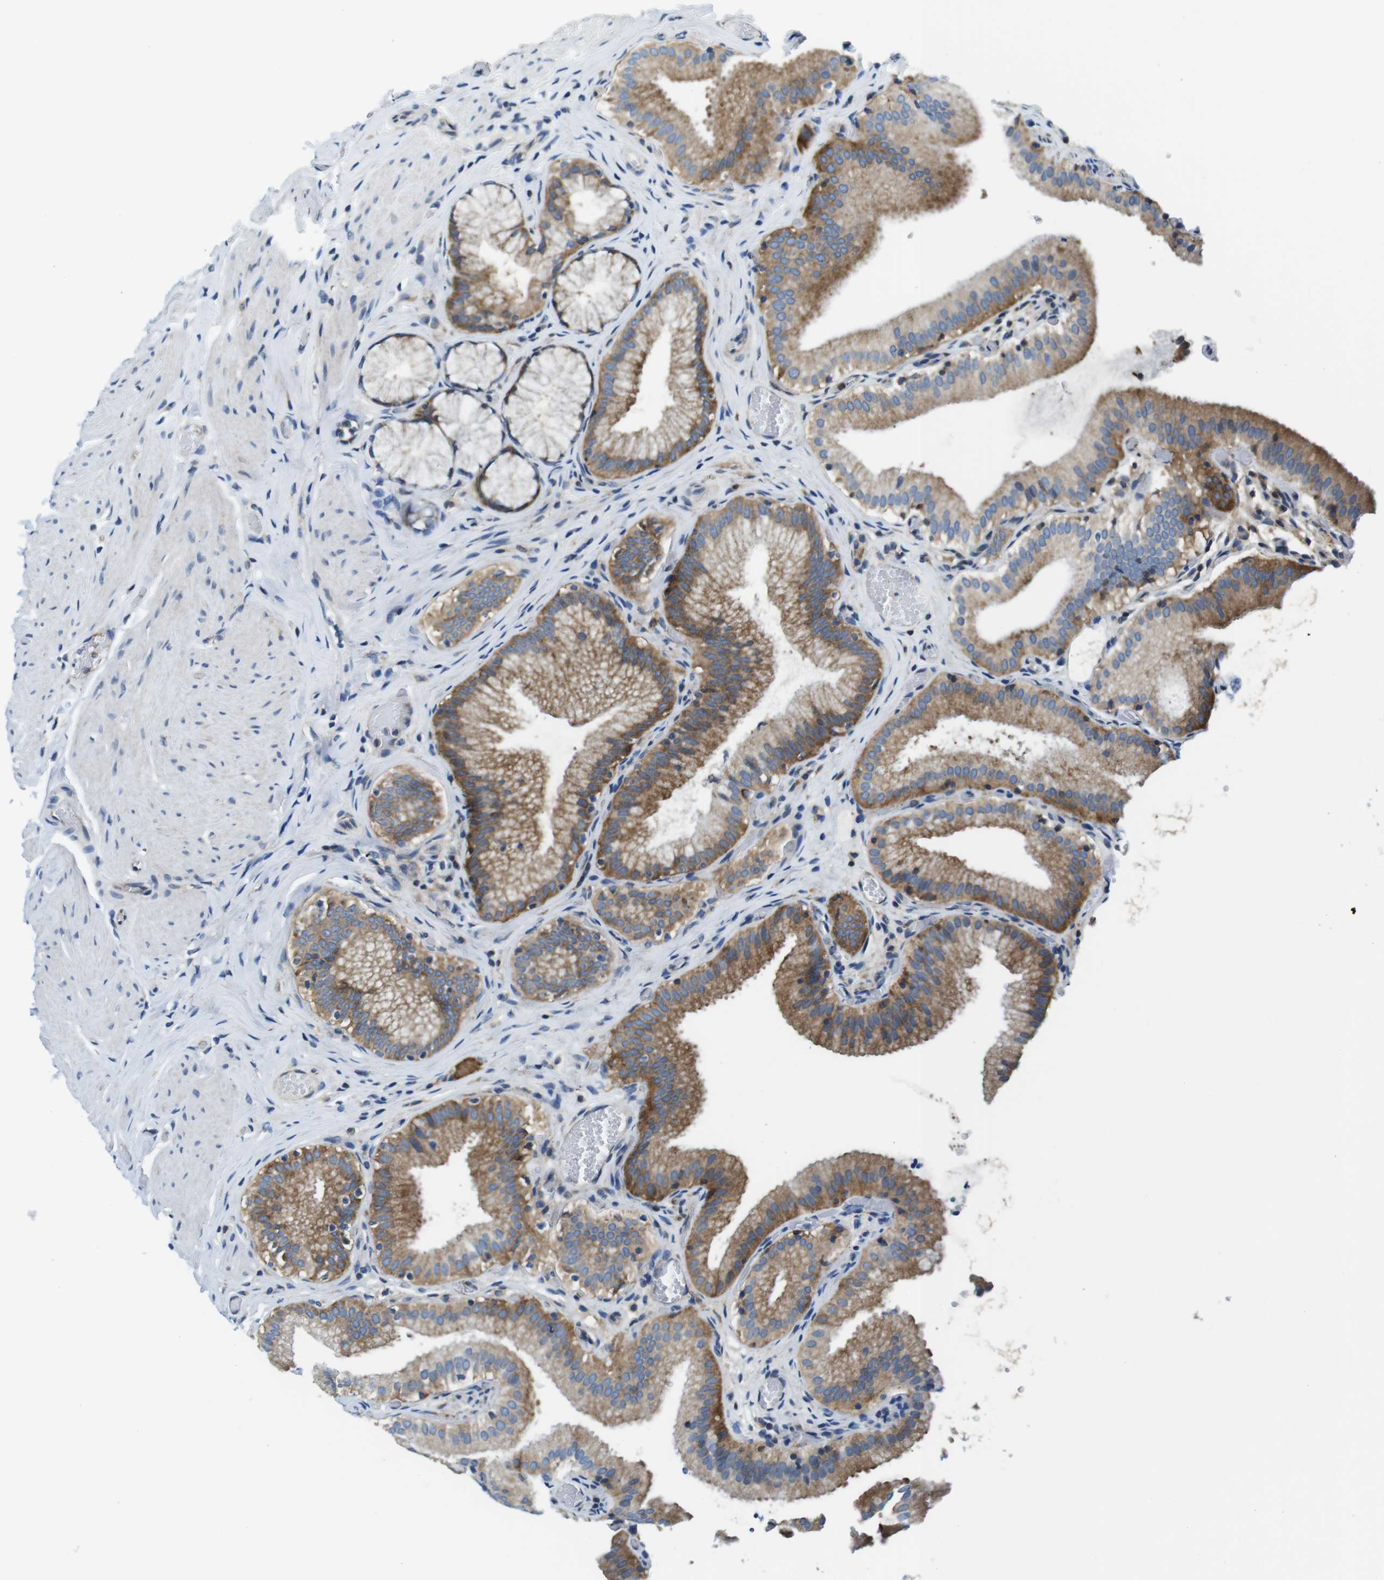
{"staining": {"intensity": "moderate", "quantity": ">75%", "location": "cytoplasmic/membranous"}, "tissue": "gallbladder", "cell_type": "Glandular cells", "image_type": "normal", "snomed": [{"axis": "morphology", "description": "Normal tissue, NOS"}, {"axis": "topography", "description": "Gallbladder"}], "caption": "An IHC photomicrograph of unremarkable tissue is shown. Protein staining in brown highlights moderate cytoplasmic/membranous positivity in gallbladder within glandular cells.", "gene": "EIF2B5", "patient": {"sex": "male", "age": 54}}